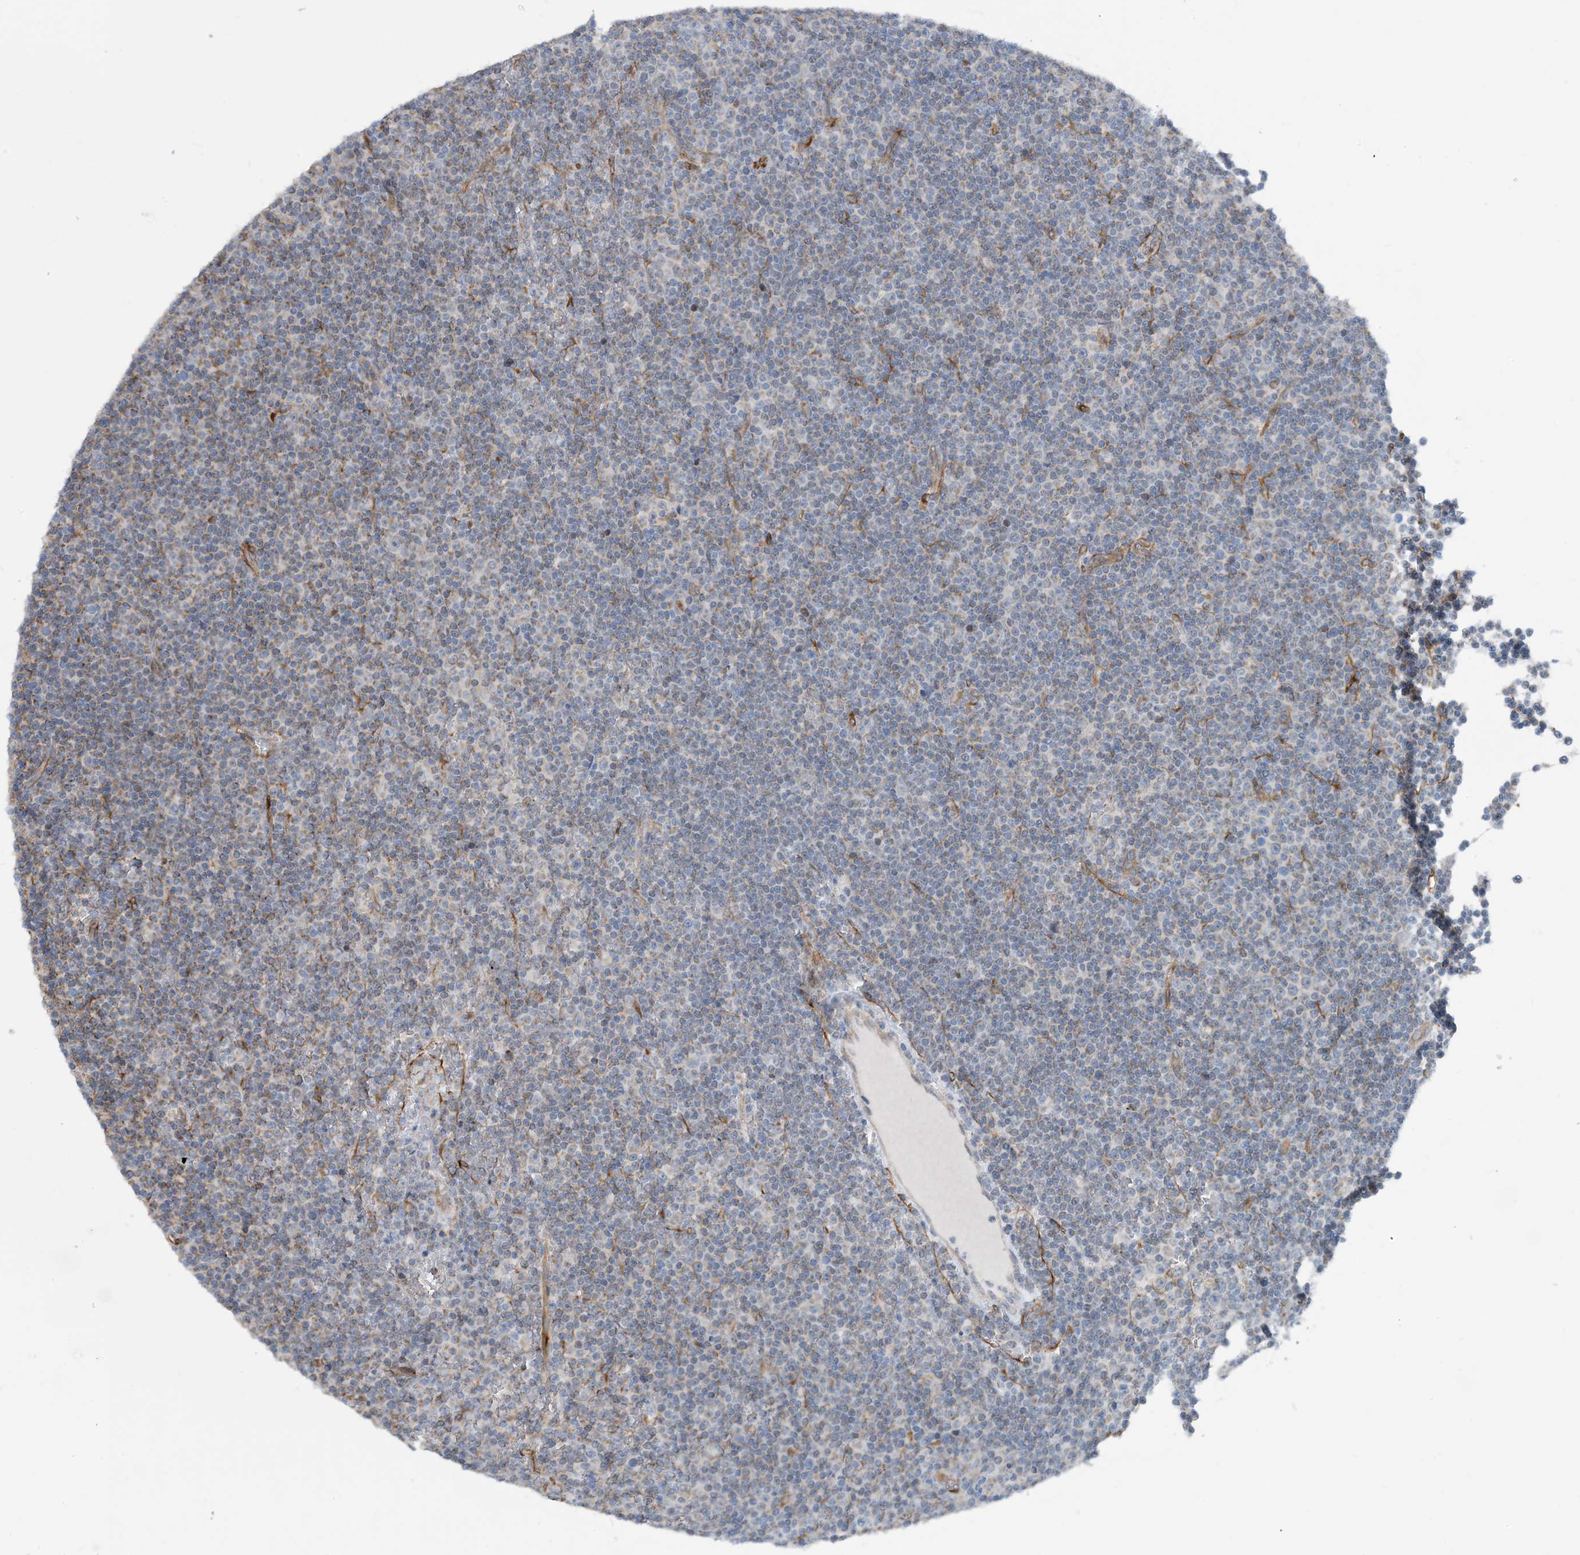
{"staining": {"intensity": "negative", "quantity": "none", "location": "none"}, "tissue": "lymphoma", "cell_type": "Tumor cells", "image_type": "cancer", "snomed": [{"axis": "morphology", "description": "Malignant lymphoma, non-Hodgkin's type, Low grade"}, {"axis": "topography", "description": "Lymph node"}], "caption": "Immunohistochemical staining of human low-grade malignant lymphoma, non-Hodgkin's type shows no significant positivity in tumor cells.", "gene": "EIF2A", "patient": {"sex": "female", "age": 67}}